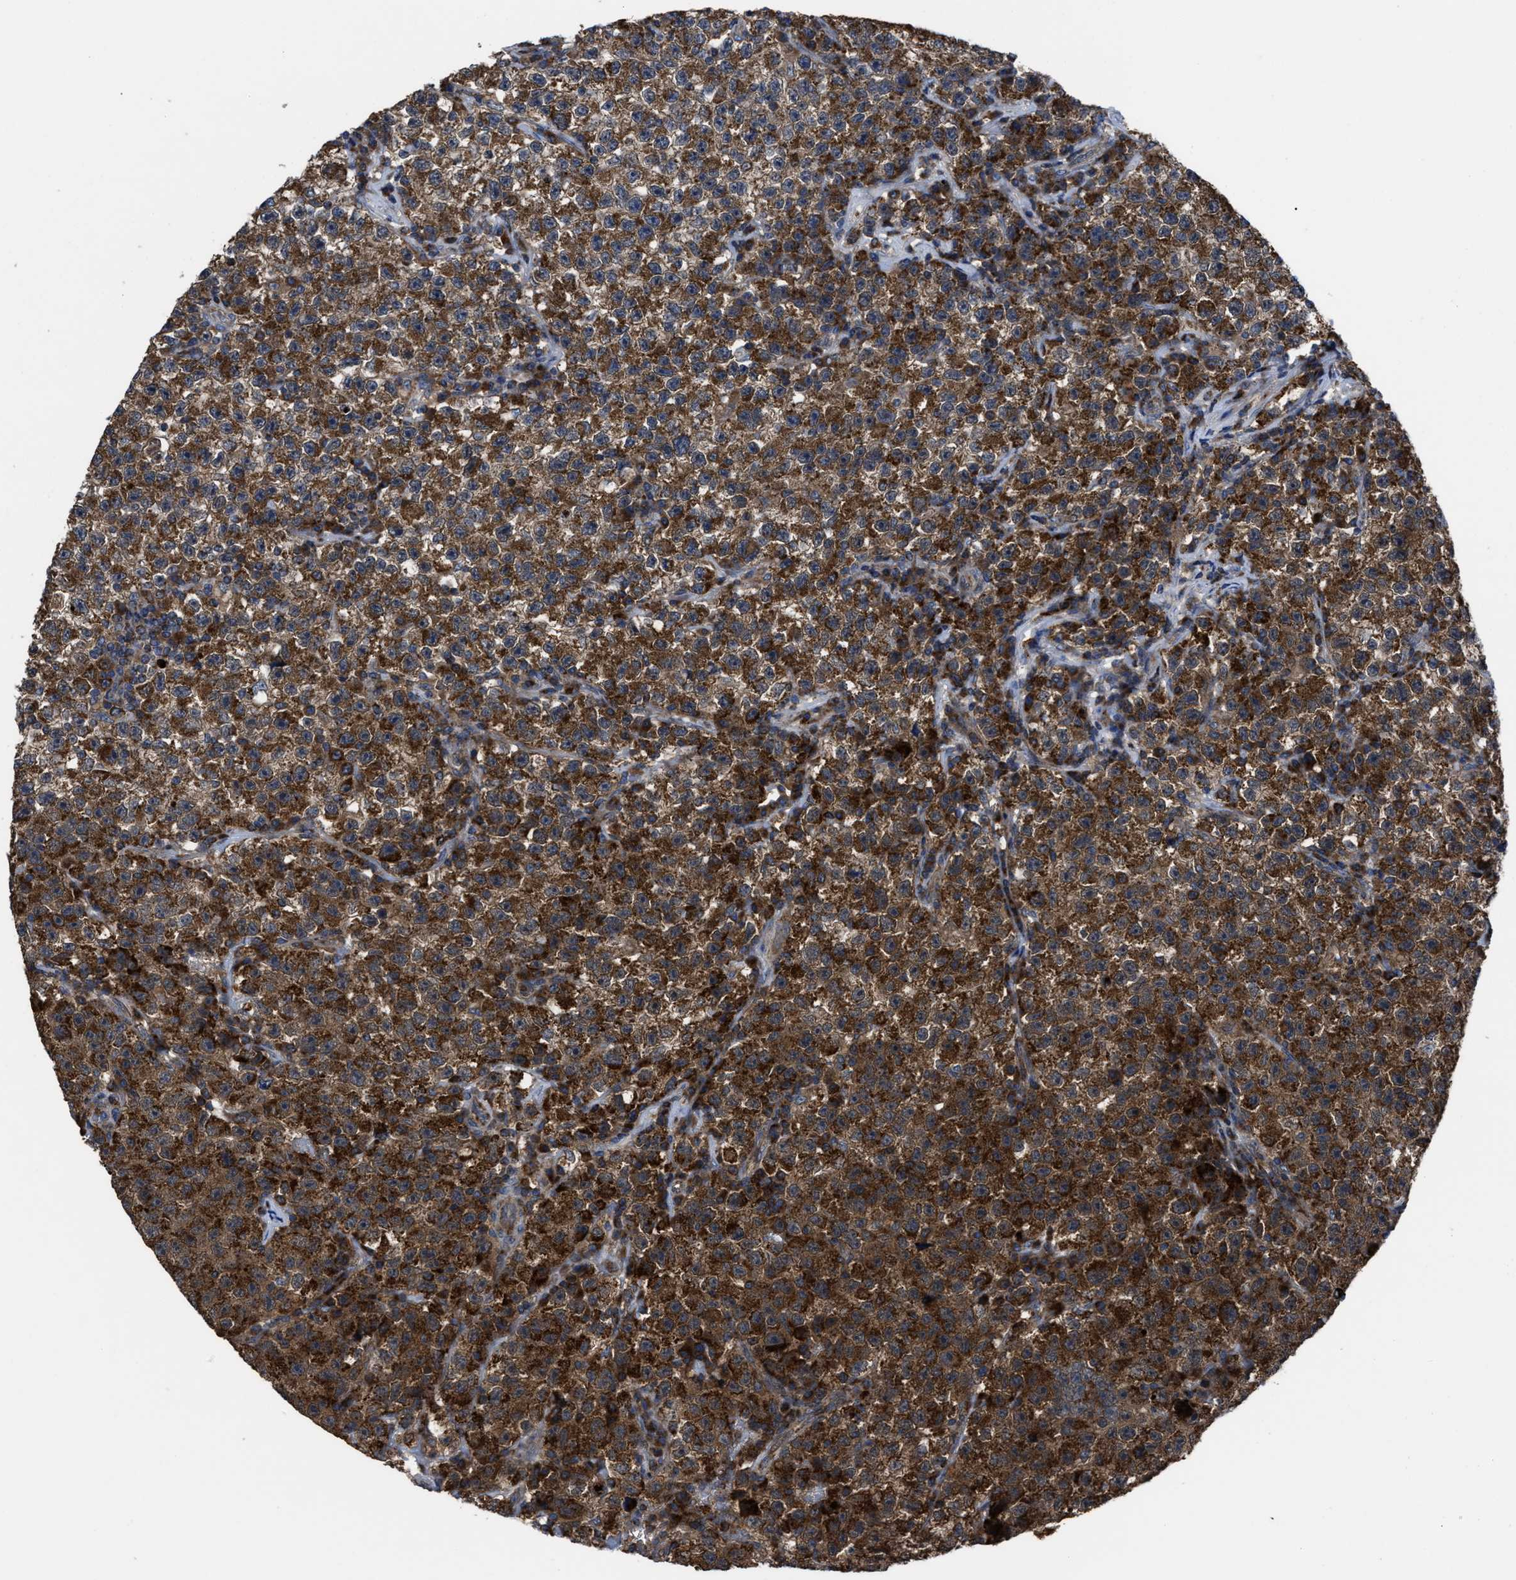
{"staining": {"intensity": "strong", "quantity": ">75%", "location": "cytoplasmic/membranous"}, "tissue": "testis cancer", "cell_type": "Tumor cells", "image_type": "cancer", "snomed": [{"axis": "morphology", "description": "Seminoma, NOS"}, {"axis": "topography", "description": "Testis"}], "caption": "Seminoma (testis) stained for a protein (brown) demonstrates strong cytoplasmic/membranous positive expression in about >75% of tumor cells.", "gene": "PASK", "patient": {"sex": "male", "age": 22}}